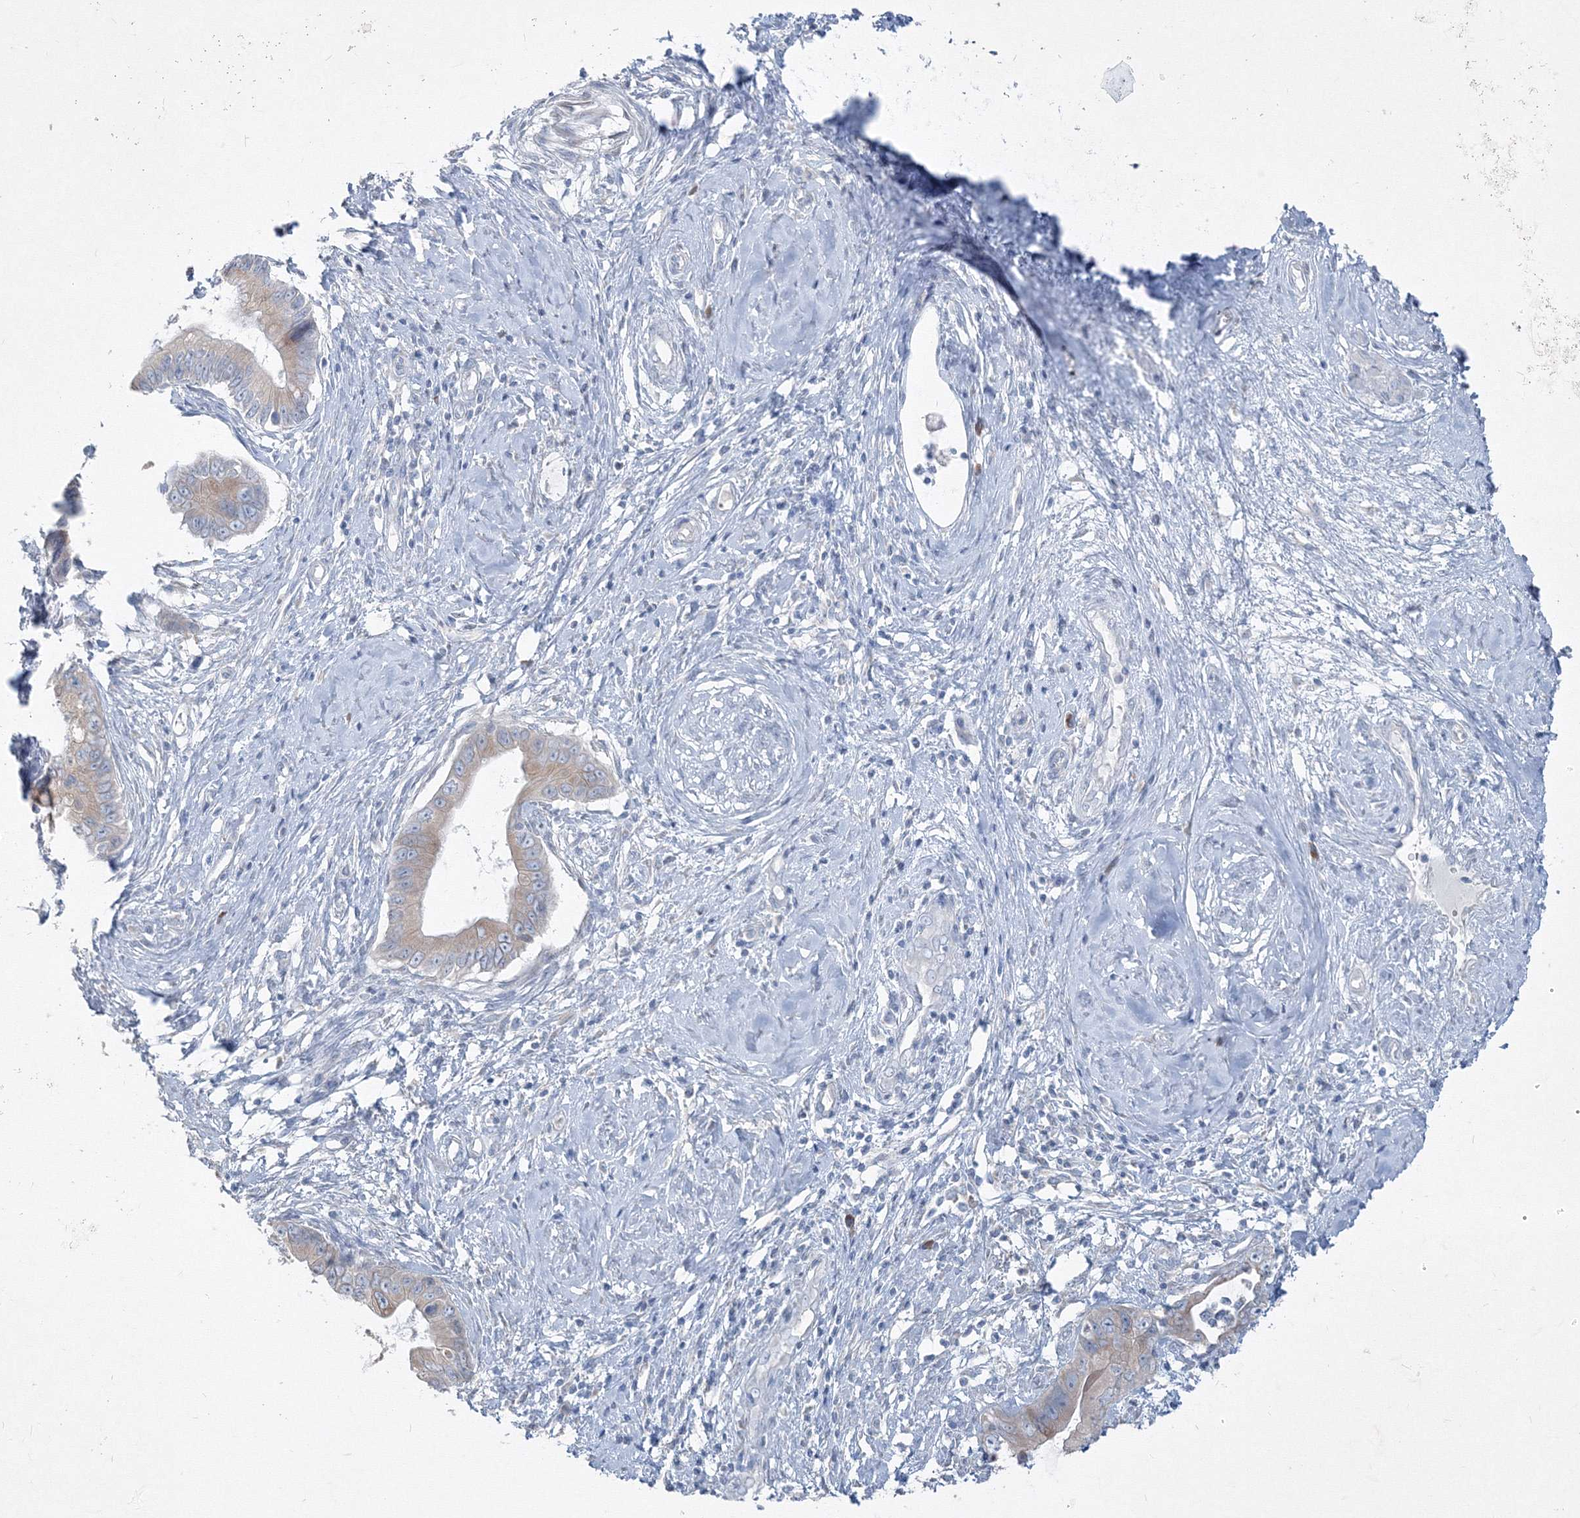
{"staining": {"intensity": "weak", "quantity": "25%-75%", "location": "cytoplasmic/membranous"}, "tissue": "cervical cancer", "cell_type": "Tumor cells", "image_type": "cancer", "snomed": [{"axis": "morphology", "description": "Adenocarcinoma, NOS"}, {"axis": "topography", "description": "Cervix"}], "caption": "Cervical cancer (adenocarcinoma) tissue demonstrates weak cytoplasmic/membranous expression in about 25%-75% of tumor cells, visualized by immunohistochemistry.", "gene": "IFNAR1", "patient": {"sex": "female", "age": 44}}